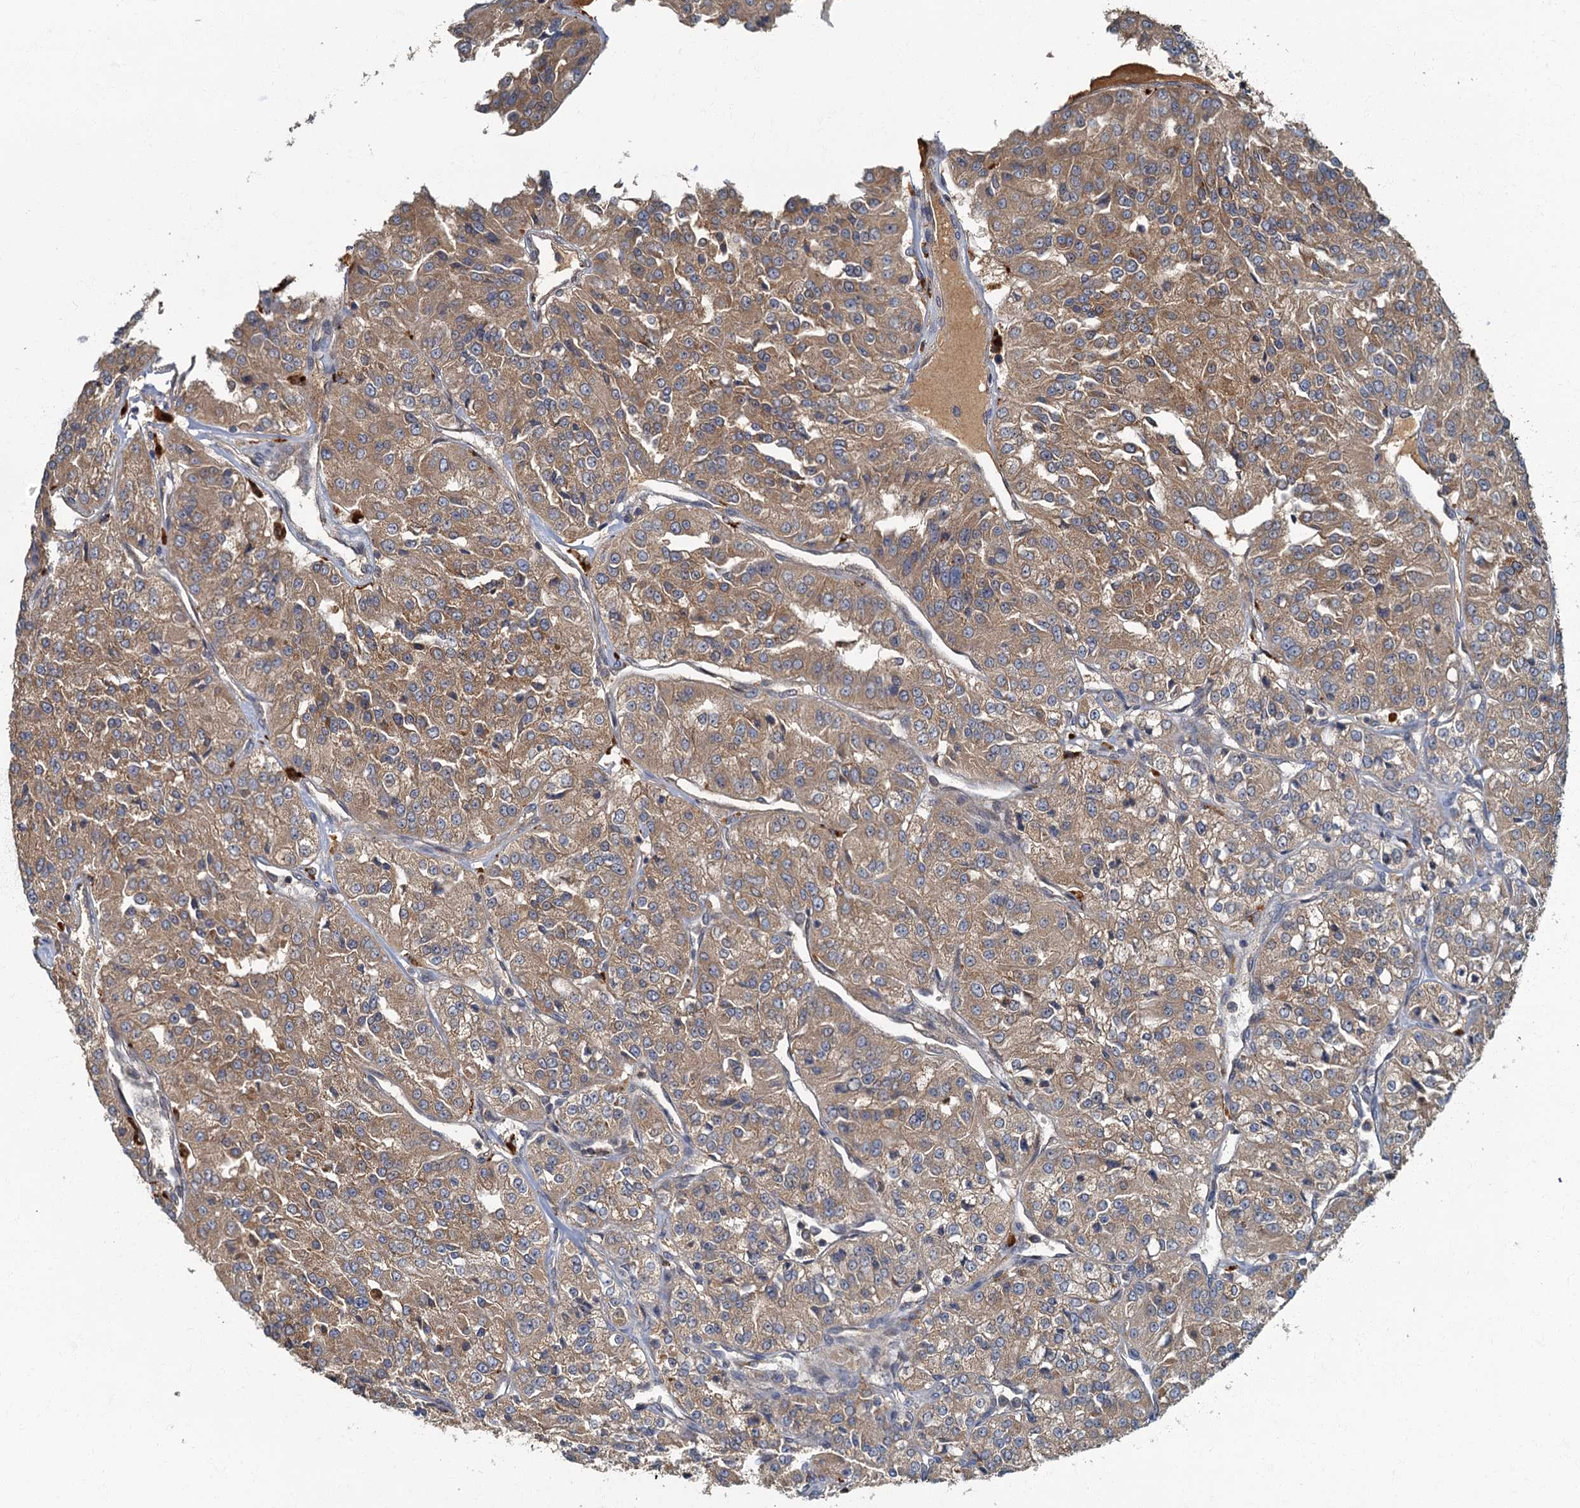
{"staining": {"intensity": "moderate", "quantity": ">75%", "location": "cytoplasmic/membranous"}, "tissue": "renal cancer", "cell_type": "Tumor cells", "image_type": "cancer", "snomed": [{"axis": "morphology", "description": "Adenocarcinoma, NOS"}, {"axis": "topography", "description": "Kidney"}], "caption": "High-magnification brightfield microscopy of renal cancer stained with DAB (brown) and counterstained with hematoxylin (blue). tumor cells exhibit moderate cytoplasmic/membranous positivity is present in about>75% of cells.", "gene": "WDCP", "patient": {"sex": "female", "age": 63}}